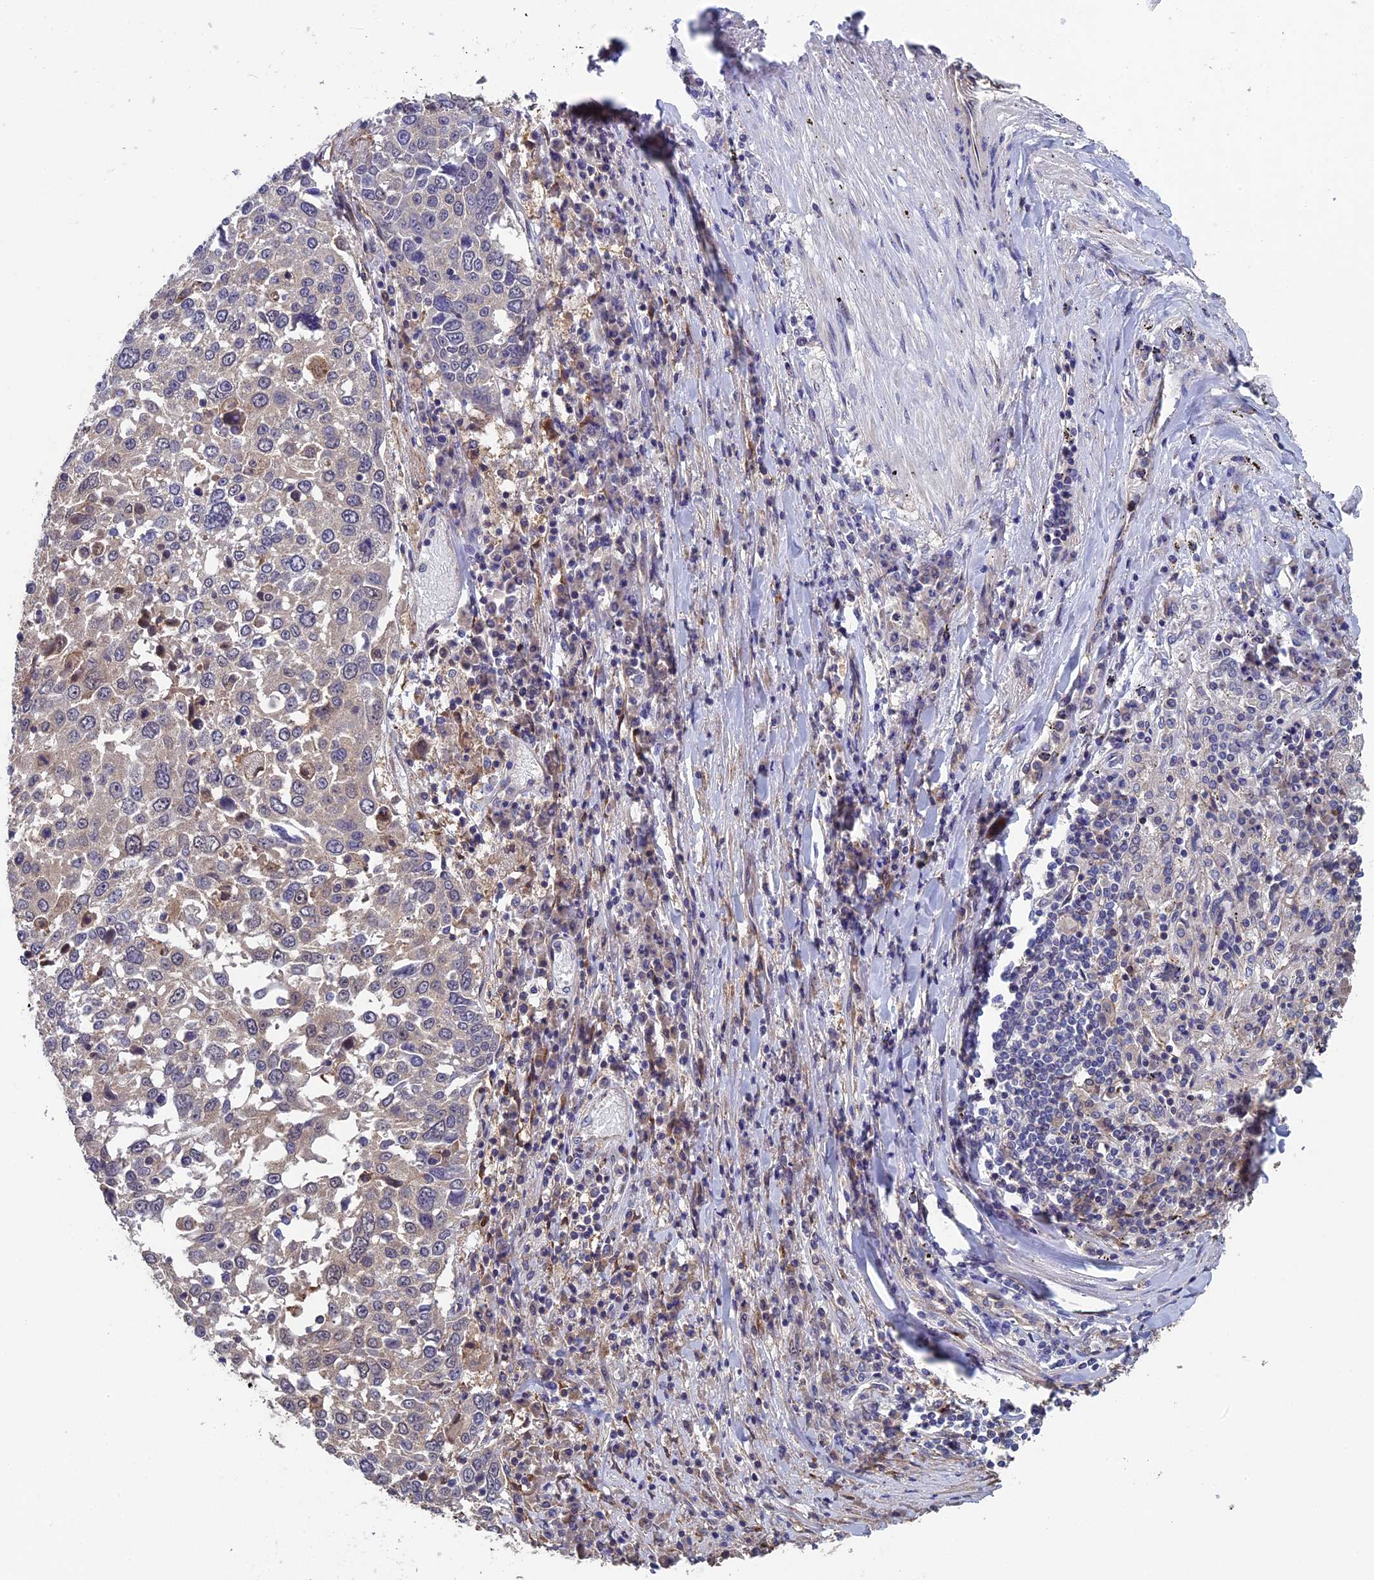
{"staining": {"intensity": "negative", "quantity": "none", "location": "none"}, "tissue": "lung cancer", "cell_type": "Tumor cells", "image_type": "cancer", "snomed": [{"axis": "morphology", "description": "Squamous cell carcinoma, NOS"}, {"axis": "topography", "description": "Lung"}], "caption": "IHC histopathology image of human lung cancer stained for a protein (brown), which displays no expression in tumor cells. (DAB (3,3'-diaminobenzidine) immunohistochemistry (IHC) visualized using brightfield microscopy, high magnification).", "gene": "LCMT1", "patient": {"sex": "male", "age": 65}}